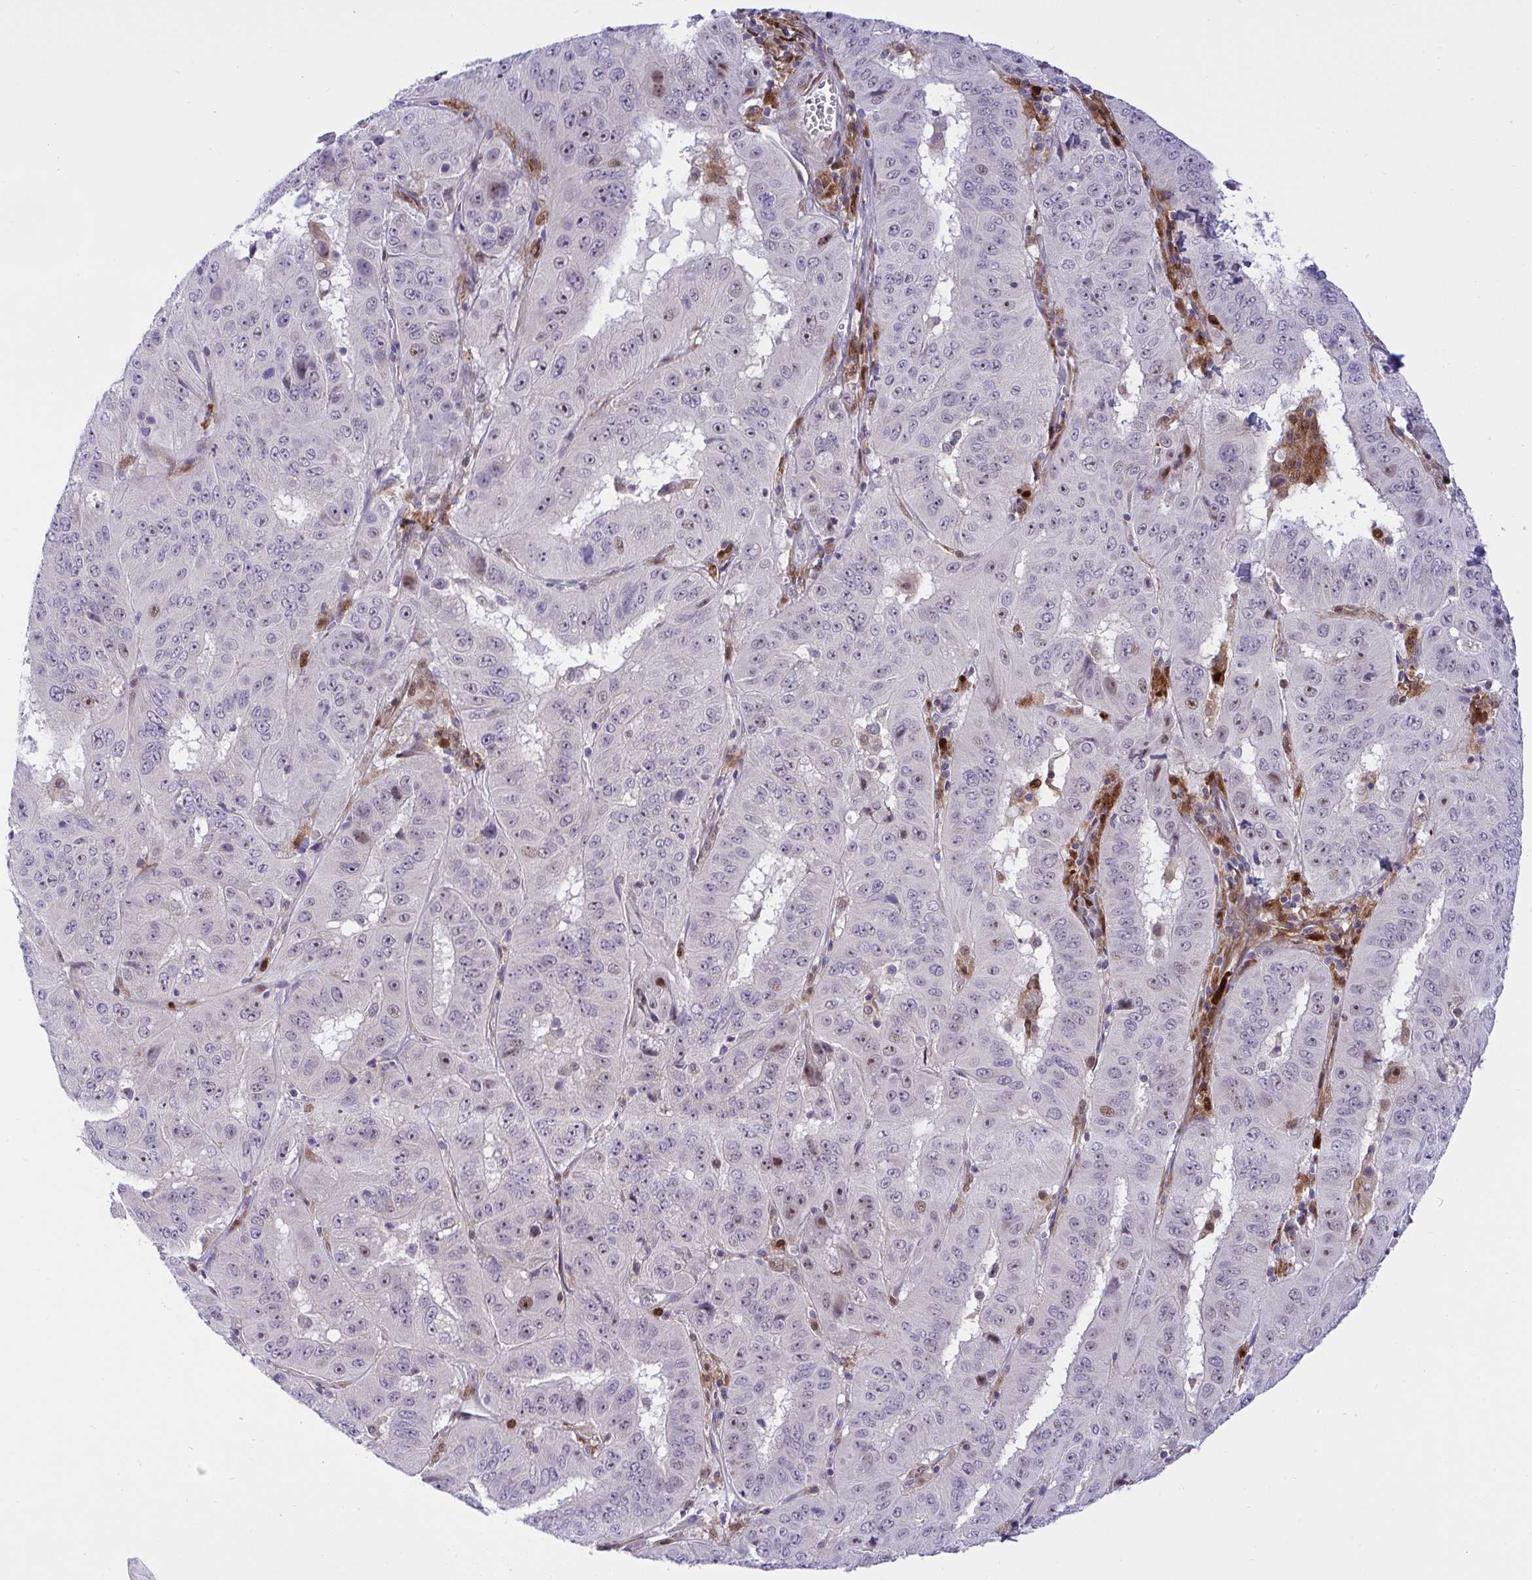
{"staining": {"intensity": "weak", "quantity": "<25%", "location": "nuclear"}, "tissue": "pancreatic cancer", "cell_type": "Tumor cells", "image_type": "cancer", "snomed": [{"axis": "morphology", "description": "Adenocarcinoma, NOS"}, {"axis": "topography", "description": "Pancreas"}], "caption": "The photomicrograph exhibits no significant positivity in tumor cells of pancreatic cancer (adenocarcinoma). (DAB (3,3'-diaminobenzidine) immunohistochemistry with hematoxylin counter stain).", "gene": "ZNF554", "patient": {"sex": "male", "age": 63}}